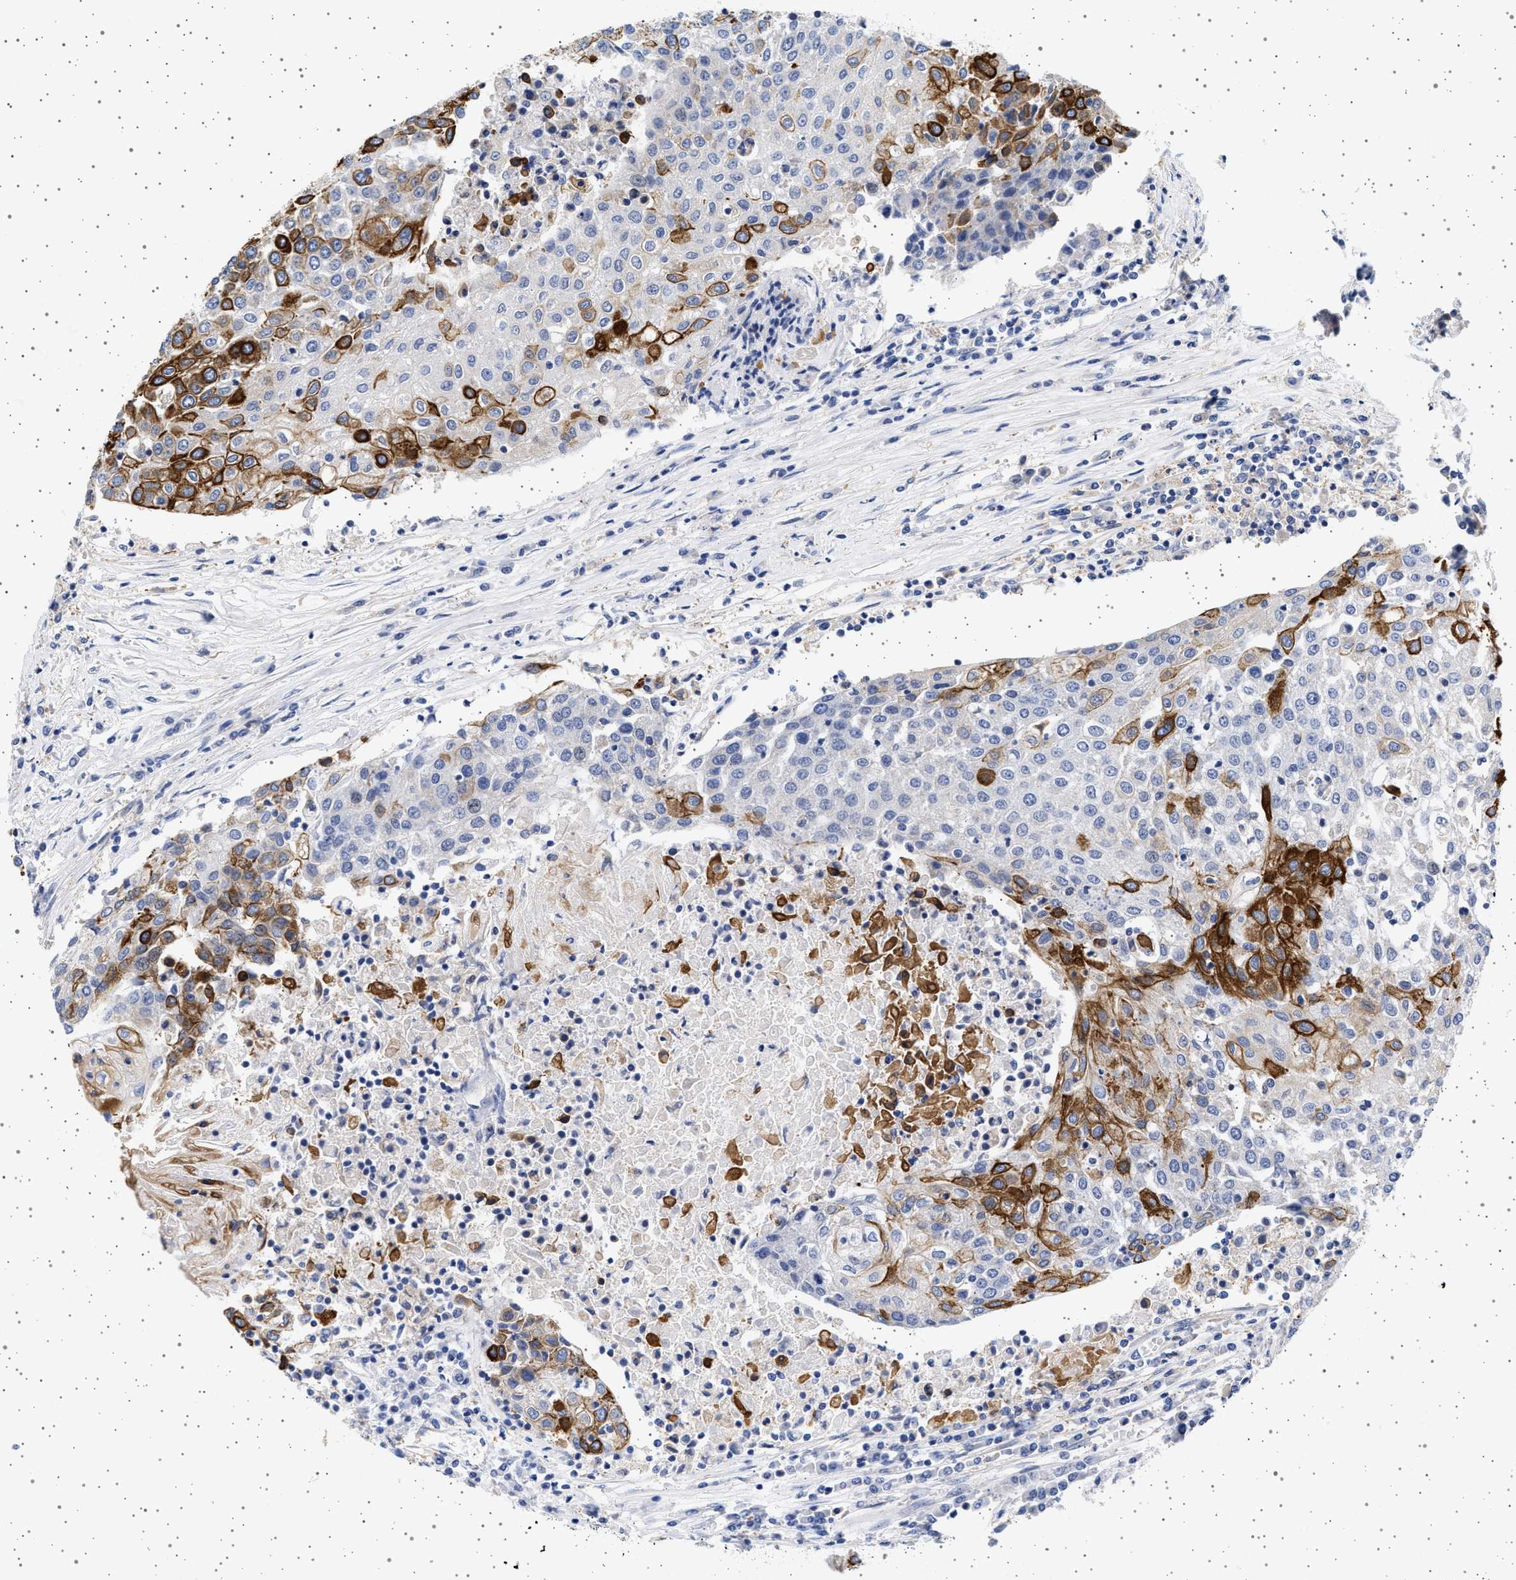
{"staining": {"intensity": "strong", "quantity": "<25%", "location": "cytoplasmic/membranous"}, "tissue": "urothelial cancer", "cell_type": "Tumor cells", "image_type": "cancer", "snomed": [{"axis": "morphology", "description": "Urothelial carcinoma, High grade"}, {"axis": "topography", "description": "Urinary bladder"}], "caption": "Immunohistochemical staining of human high-grade urothelial carcinoma shows medium levels of strong cytoplasmic/membranous protein staining in about <25% of tumor cells.", "gene": "TRMT10B", "patient": {"sex": "female", "age": 85}}